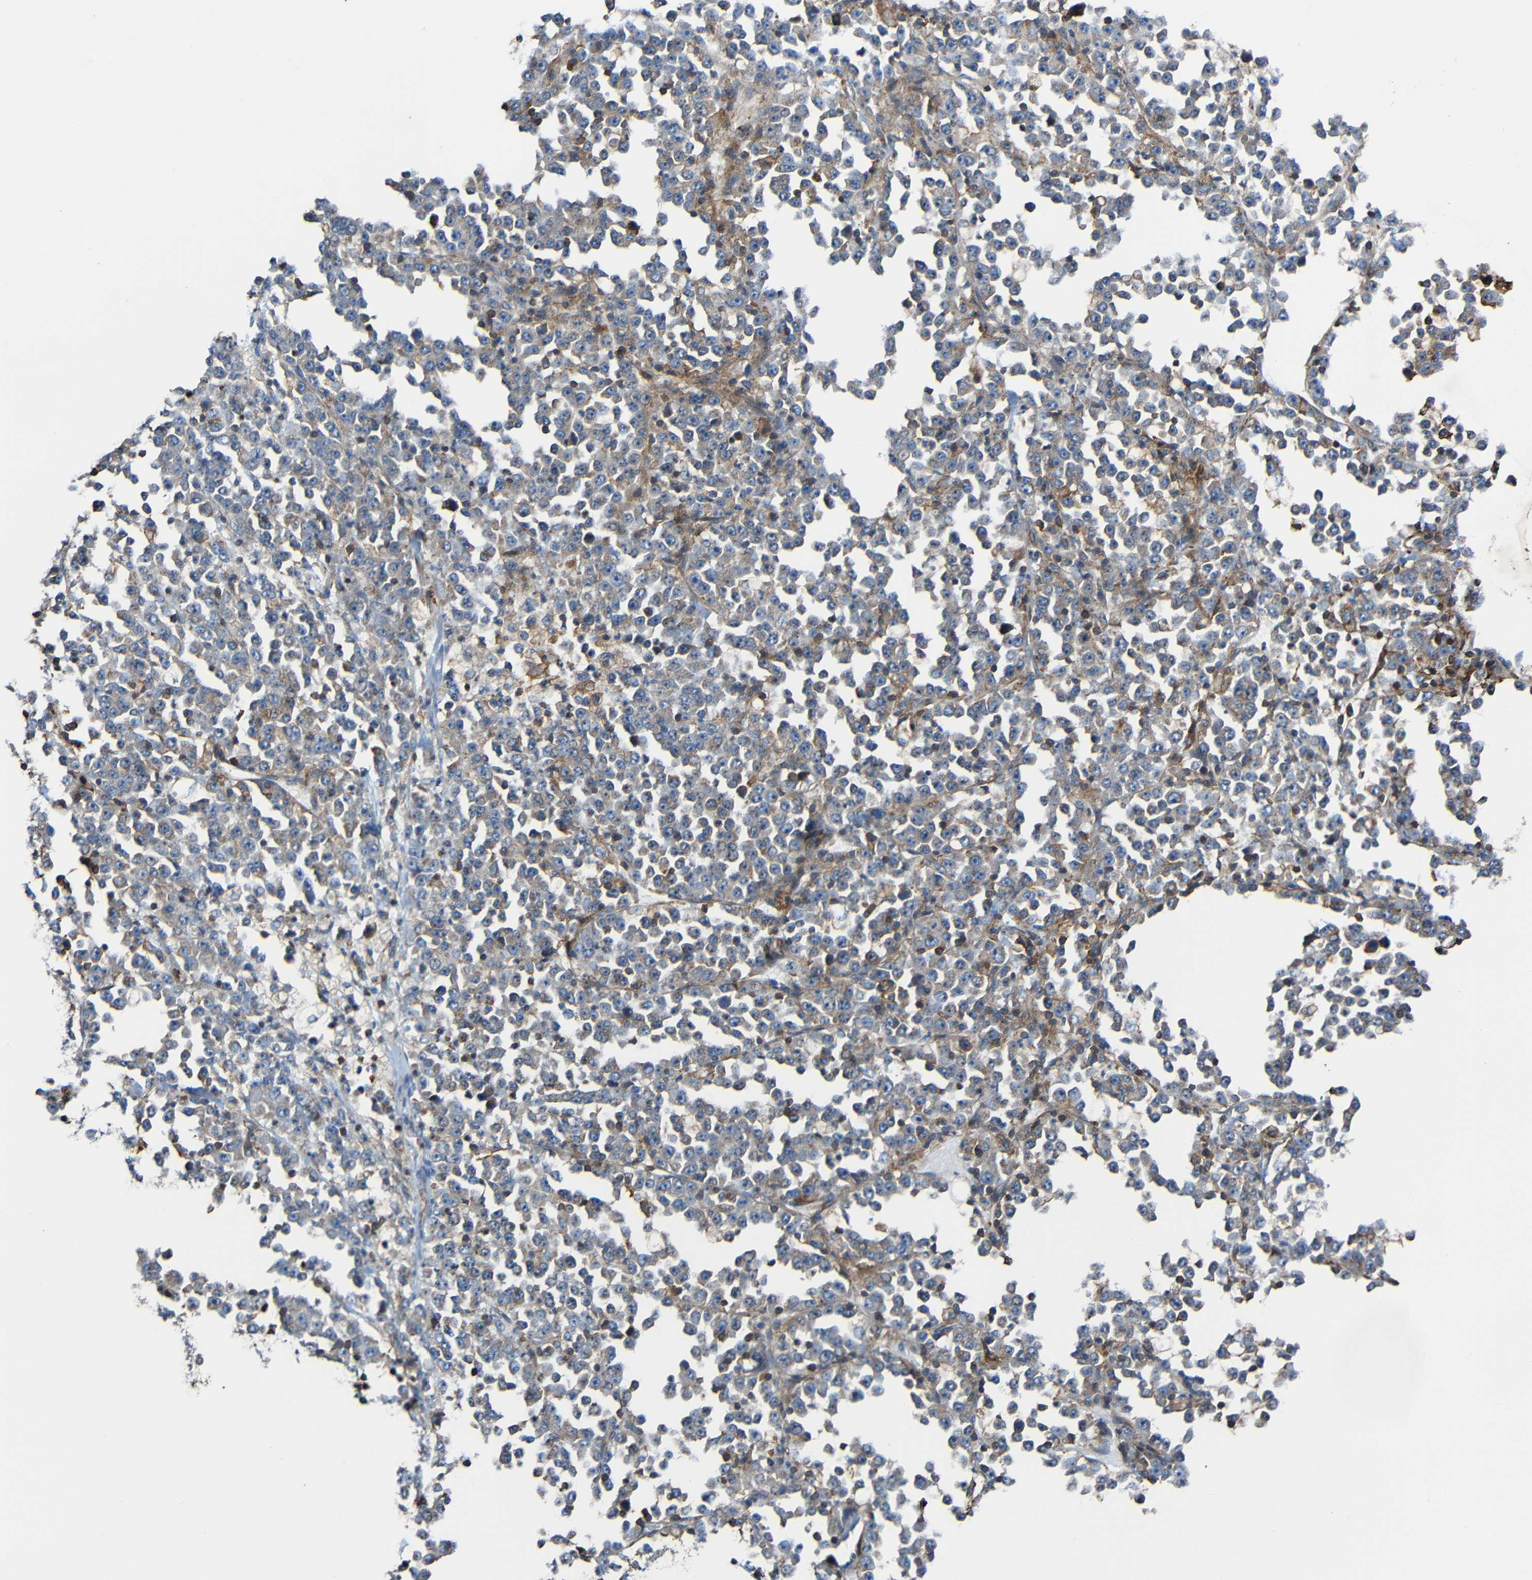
{"staining": {"intensity": "weak", "quantity": "<25%", "location": "cytoplasmic/membranous"}, "tissue": "stomach cancer", "cell_type": "Tumor cells", "image_type": "cancer", "snomed": [{"axis": "morphology", "description": "Normal tissue, NOS"}, {"axis": "morphology", "description": "Adenocarcinoma, NOS"}, {"axis": "topography", "description": "Stomach, upper"}, {"axis": "topography", "description": "Stomach"}], "caption": "Immunohistochemistry (IHC) of stomach cancer (adenocarcinoma) exhibits no positivity in tumor cells. (DAB immunohistochemistry with hematoxylin counter stain).", "gene": "RHOT2", "patient": {"sex": "male", "age": 59}}